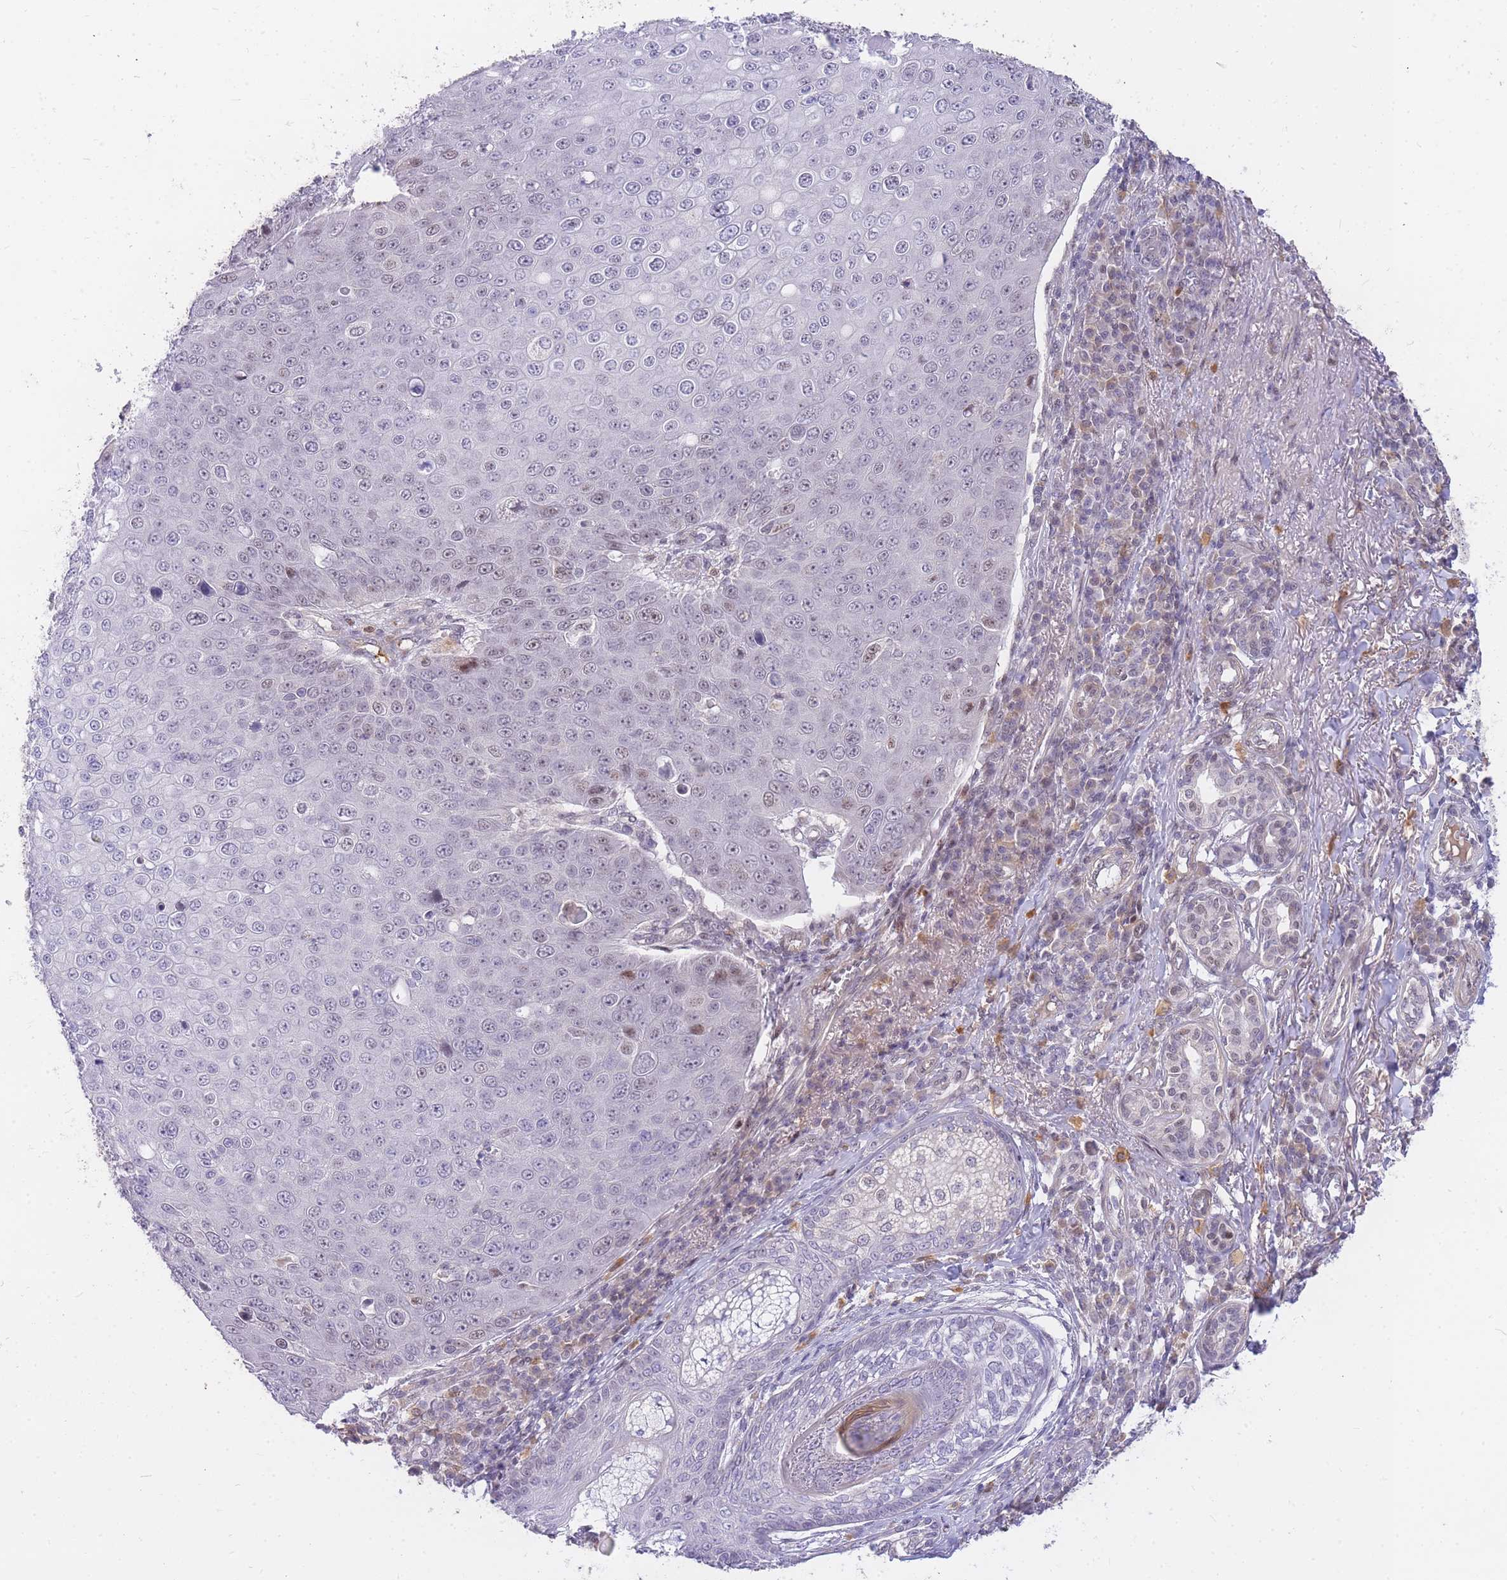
{"staining": {"intensity": "weak", "quantity": "<25%", "location": "nuclear"}, "tissue": "skin cancer", "cell_type": "Tumor cells", "image_type": "cancer", "snomed": [{"axis": "morphology", "description": "Squamous cell carcinoma, NOS"}, {"axis": "topography", "description": "Skin"}], "caption": "High magnification brightfield microscopy of squamous cell carcinoma (skin) stained with DAB (brown) and counterstained with hematoxylin (blue): tumor cells show no significant expression.", "gene": "TLE2", "patient": {"sex": "male", "age": 71}}